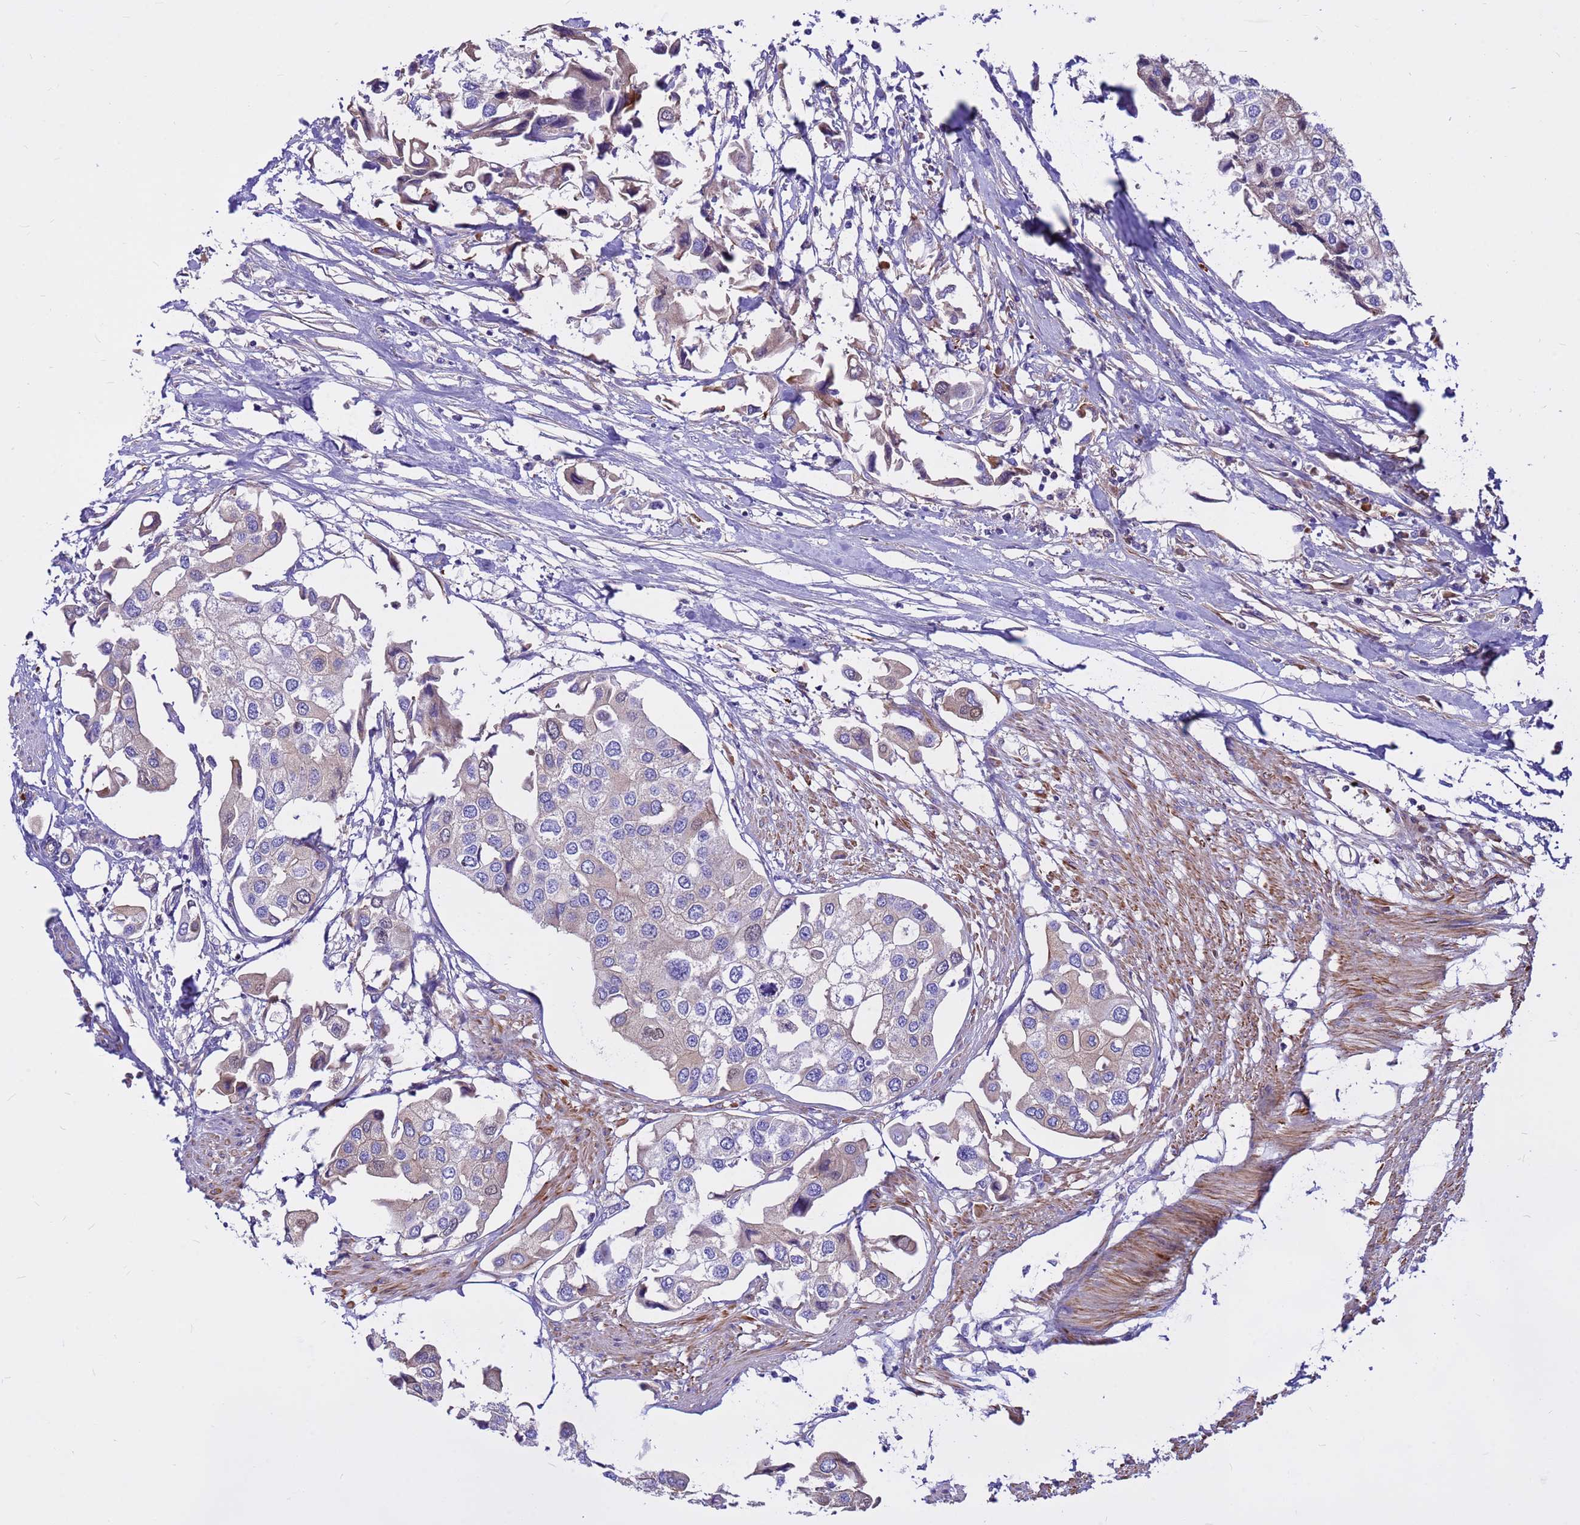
{"staining": {"intensity": "weak", "quantity": "<25%", "location": "cytoplasmic/membranous,nuclear"}, "tissue": "urothelial cancer", "cell_type": "Tumor cells", "image_type": "cancer", "snomed": [{"axis": "morphology", "description": "Urothelial carcinoma, High grade"}, {"axis": "topography", "description": "Urinary bladder"}], "caption": "The IHC photomicrograph has no significant staining in tumor cells of urothelial cancer tissue. (DAB (3,3'-diaminobenzidine) immunohistochemistry visualized using brightfield microscopy, high magnification).", "gene": "CRHBP", "patient": {"sex": "male", "age": 64}}